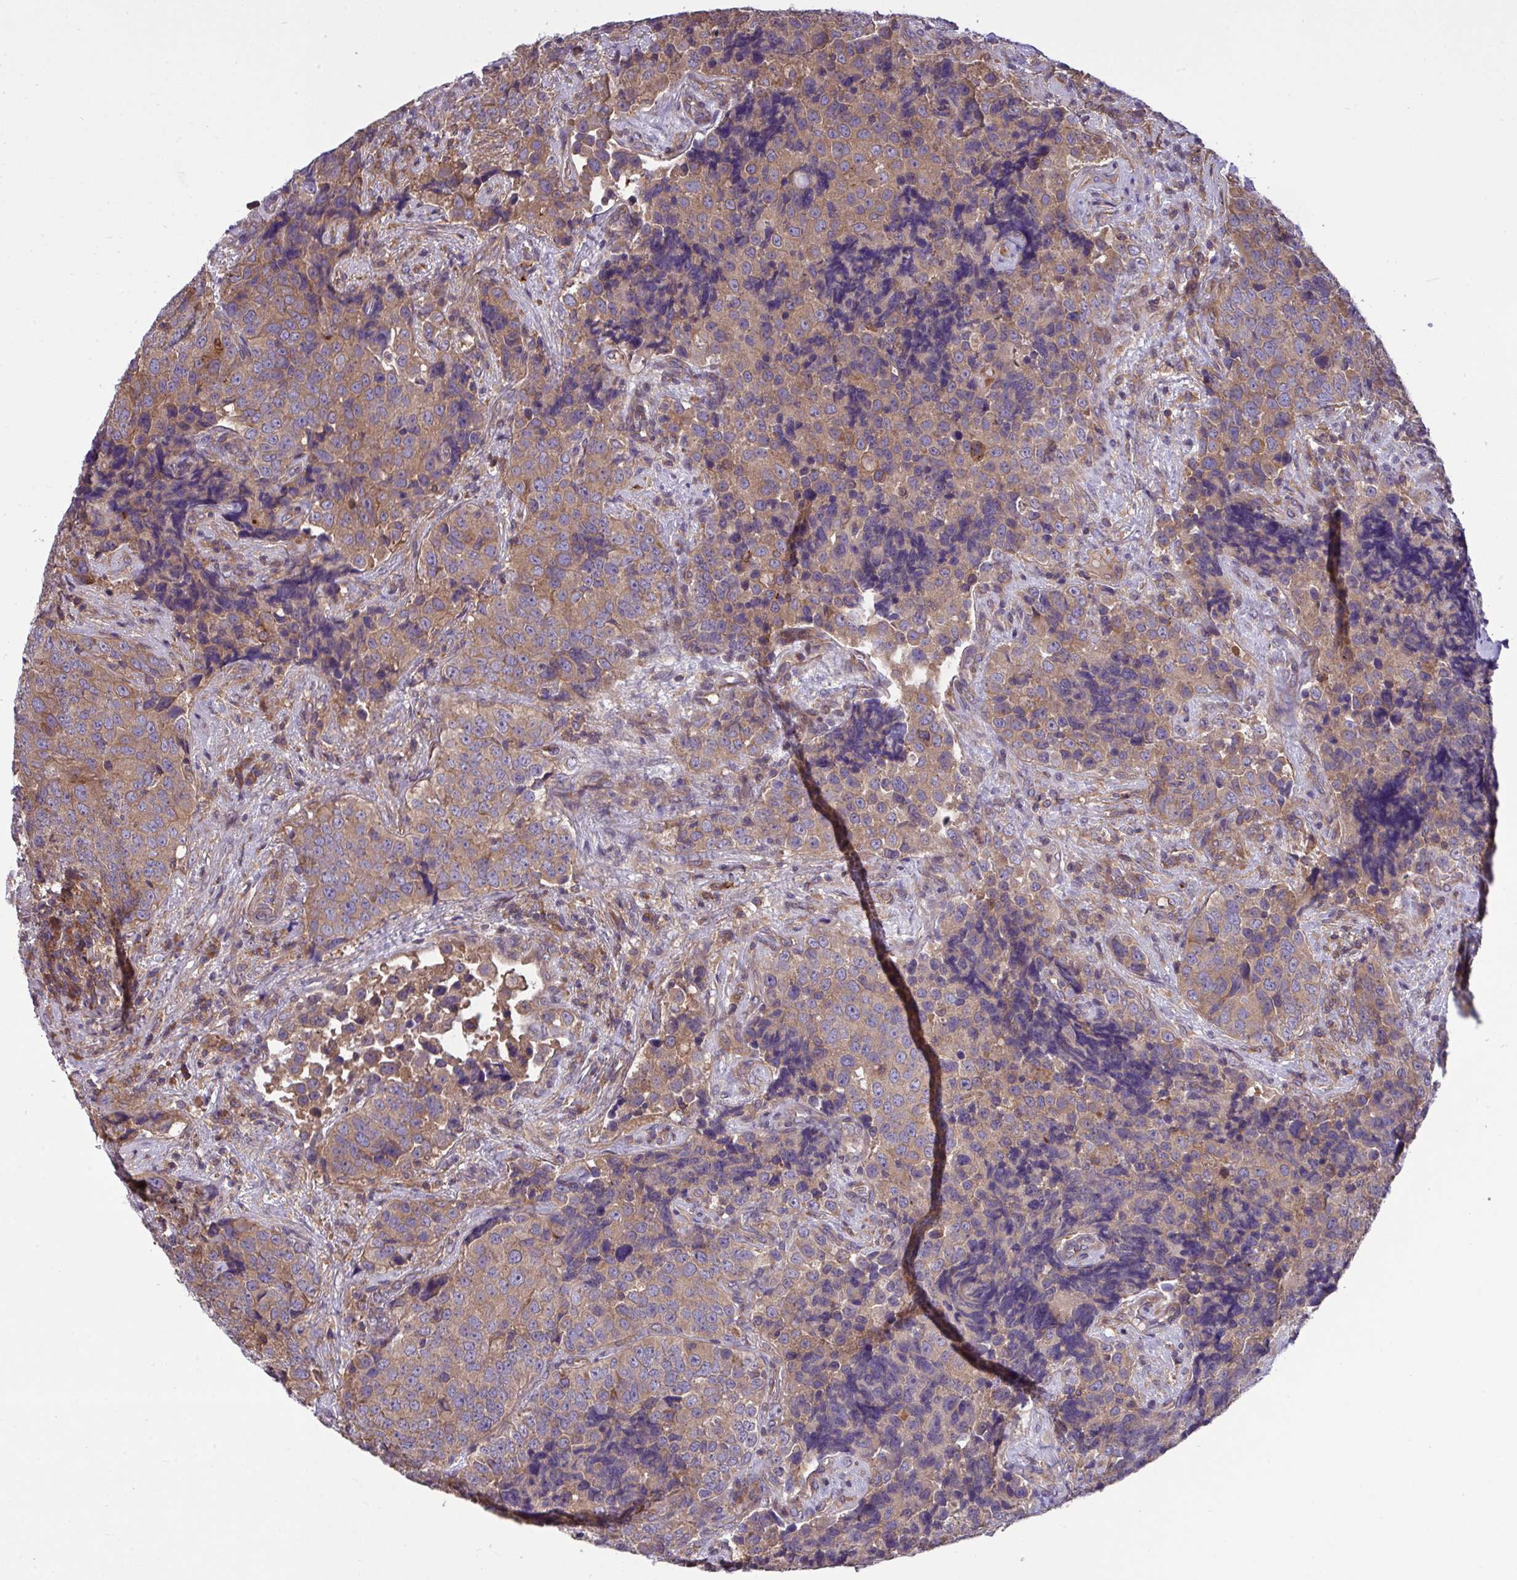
{"staining": {"intensity": "moderate", "quantity": ">75%", "location": "cytoplasmic/membranous"}, "tissue": "urothelial cancer", "cell_type": "Tumor cells", "image_type": "cancer", "snomed": [{"axis": "morphology", "description": "Urothelial carcinoma, NOS"}, {"axis": "topography", "description": "Urinary bladder"}], "caption": "Urothelial cancer tissue reveals moderate cytoplasmic/membranous positivity in approximately >75% of tumor cells", "gene": "GRB14", "patient": {"sex": "male", "age": 52}}